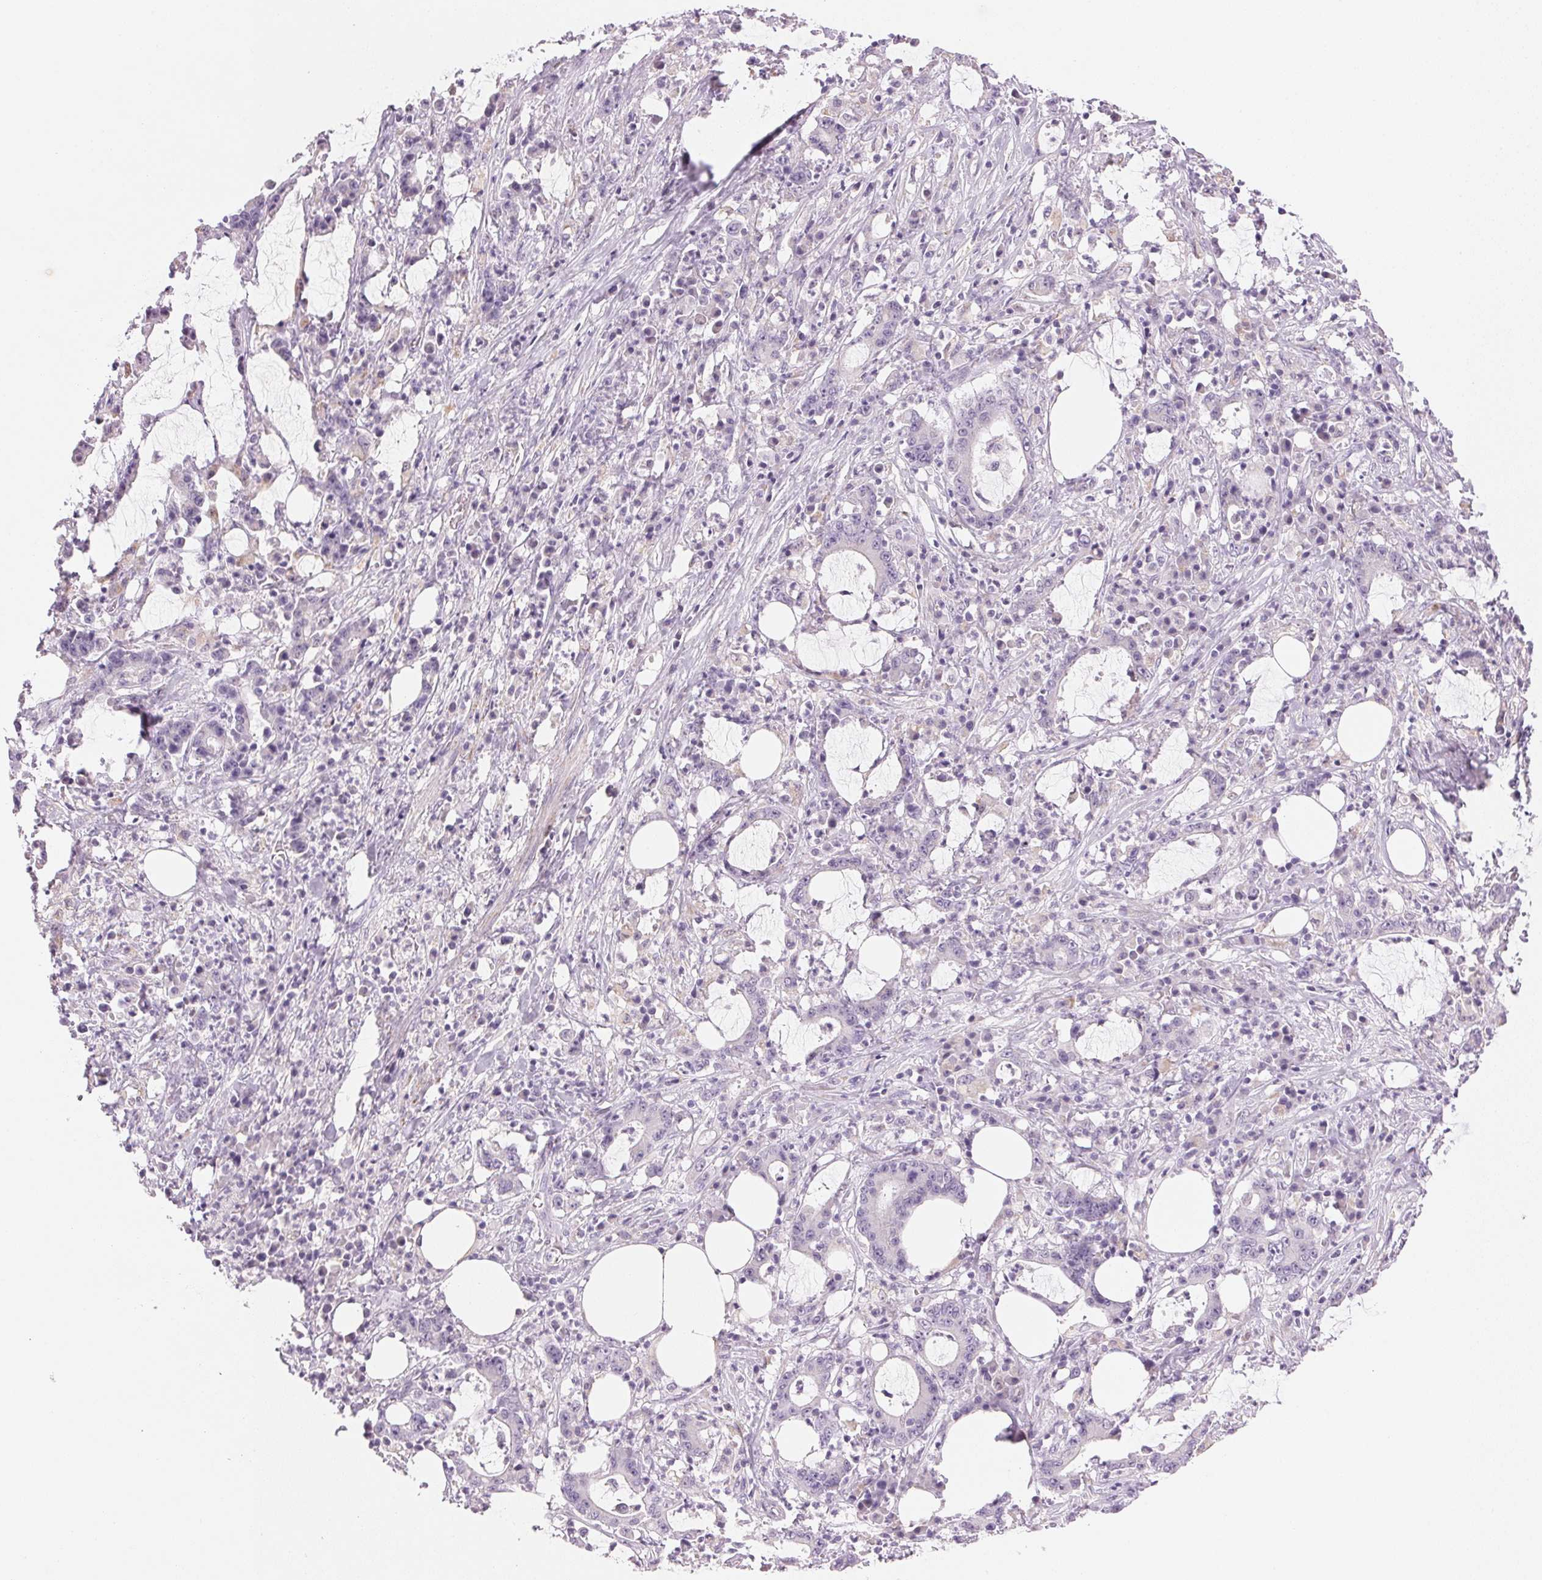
{"staining": {"intensity": "negative", "quantity": "none", "location": "none"}, "tissue": "stomach cancer", "cell_type": "Tumor cells", "image_type": "cancer", "snomed": [{"axis": "morphology", "description": "Adenocarcinoma, NOS"}, {"axis": "topography", "description": "Stomach, upper"}], "caption": "Tumor cells show no significant protein staining in adenocarcinoma (stomach).", "gene": "CYP11B1", "patient": {"sex": "male", "age": 68}}